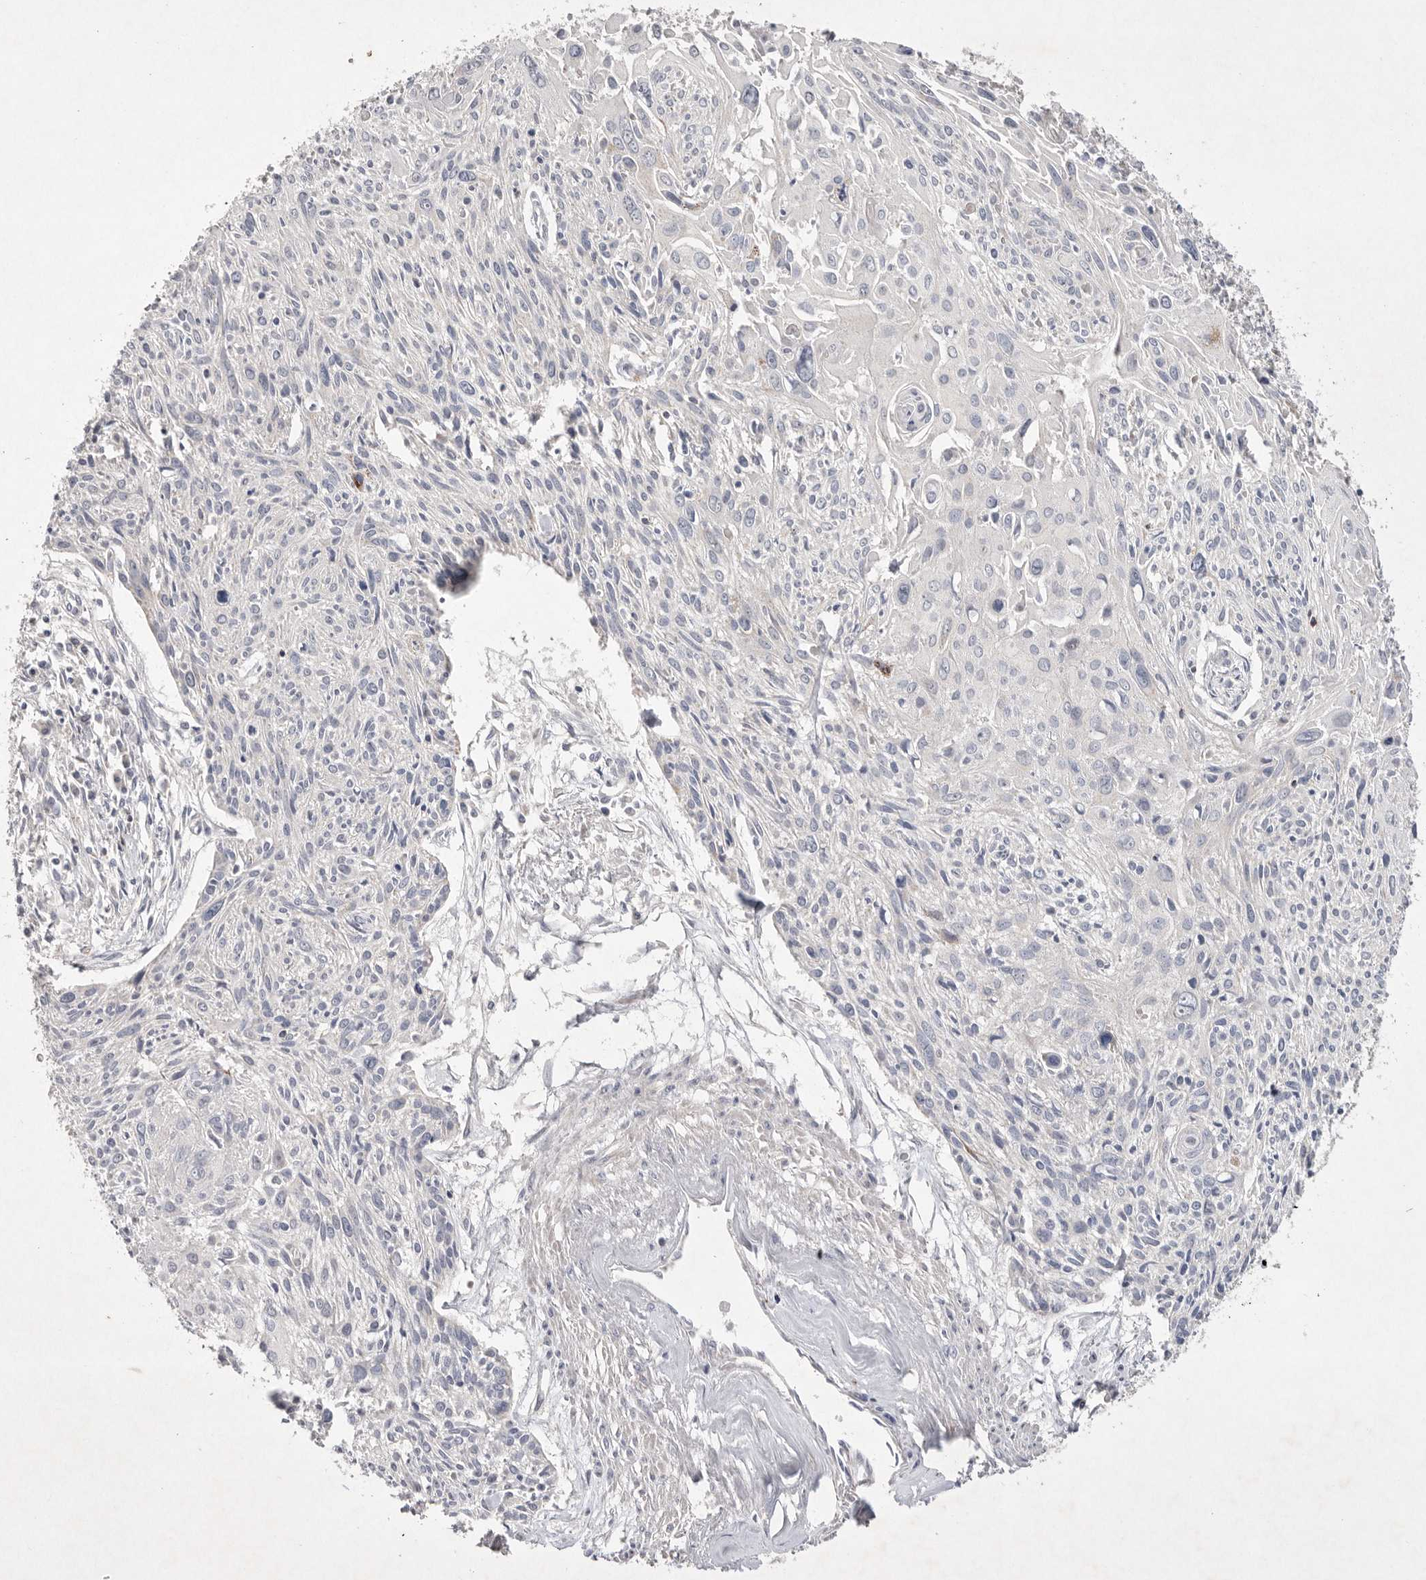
{"staining": {"intensity": "negative", "quantity": "none", "location": "none"}, "tissue": "cervical cancer", "cell_type": "Tumor cells", "image_type": "cancer", "snomed": [{"axis": "morphology", "description": "Squamous cell carcinoma, NOS"}, {"axis": "topography", "description": "Cervix"}], "caption": "Immunohistochemistry image of cervical squamous cell carcinoma stained for a protein (brown), which exhibits no staining in tumor cells.", "gene": "TNFSF14", "patient": {"sex": "female", "age": 51}}